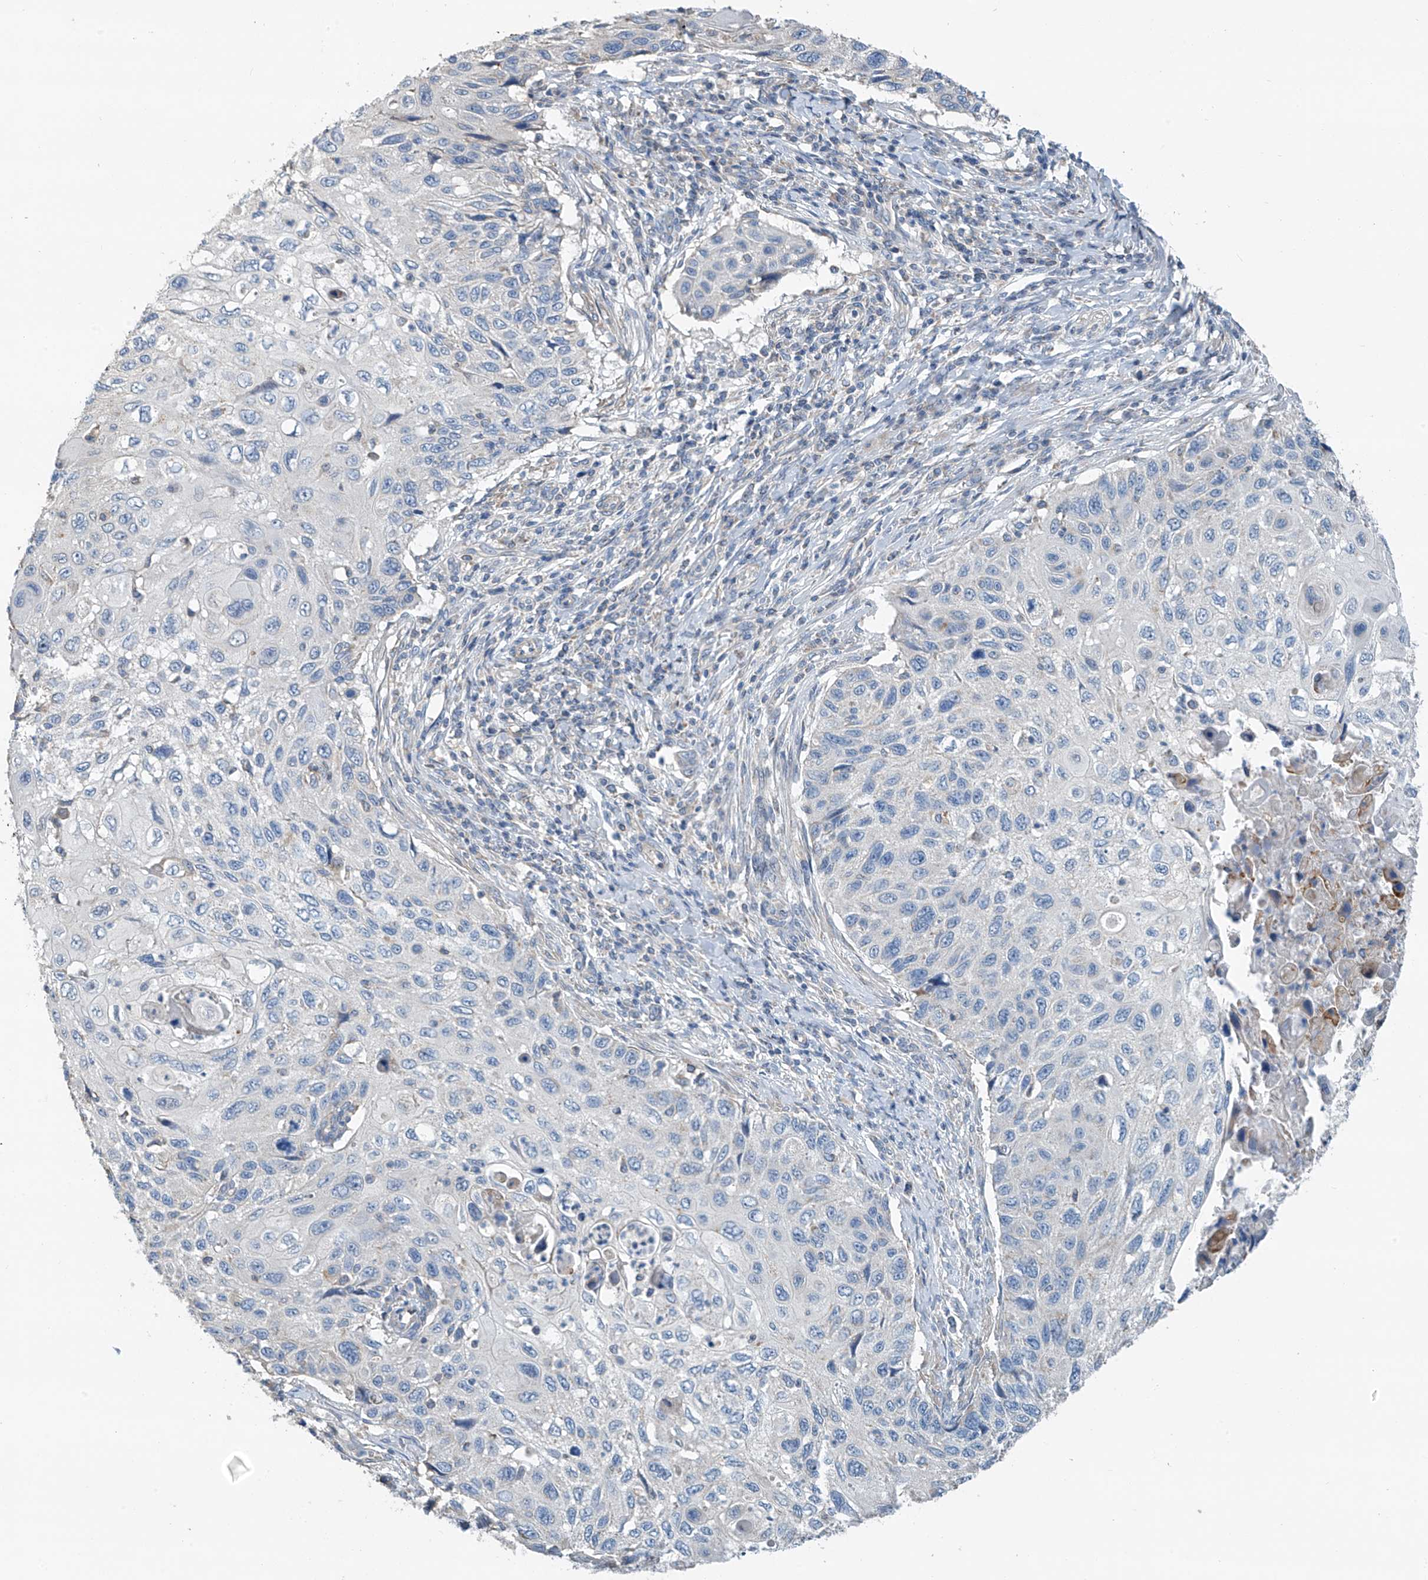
{"staining": {"intensity": "negative", "quantity": "none", "location": "none"}, "tissue": "cervical cancer", "cell_type": "Tumor cells", "image_type": "cancer", "snomed": [{"axis": "morphology", "description": "Squamous cell carcinoma, NOS"}, {"axis": "topography", "description": "Cervix"}], "caption": "Human cervical squamous cell carcinoma stained for a protein using immunohistochemistry (IHC) shows no expression in tumor cells.", "gene": "SYN3", "patient": {"sex": "female", "age": 70}}